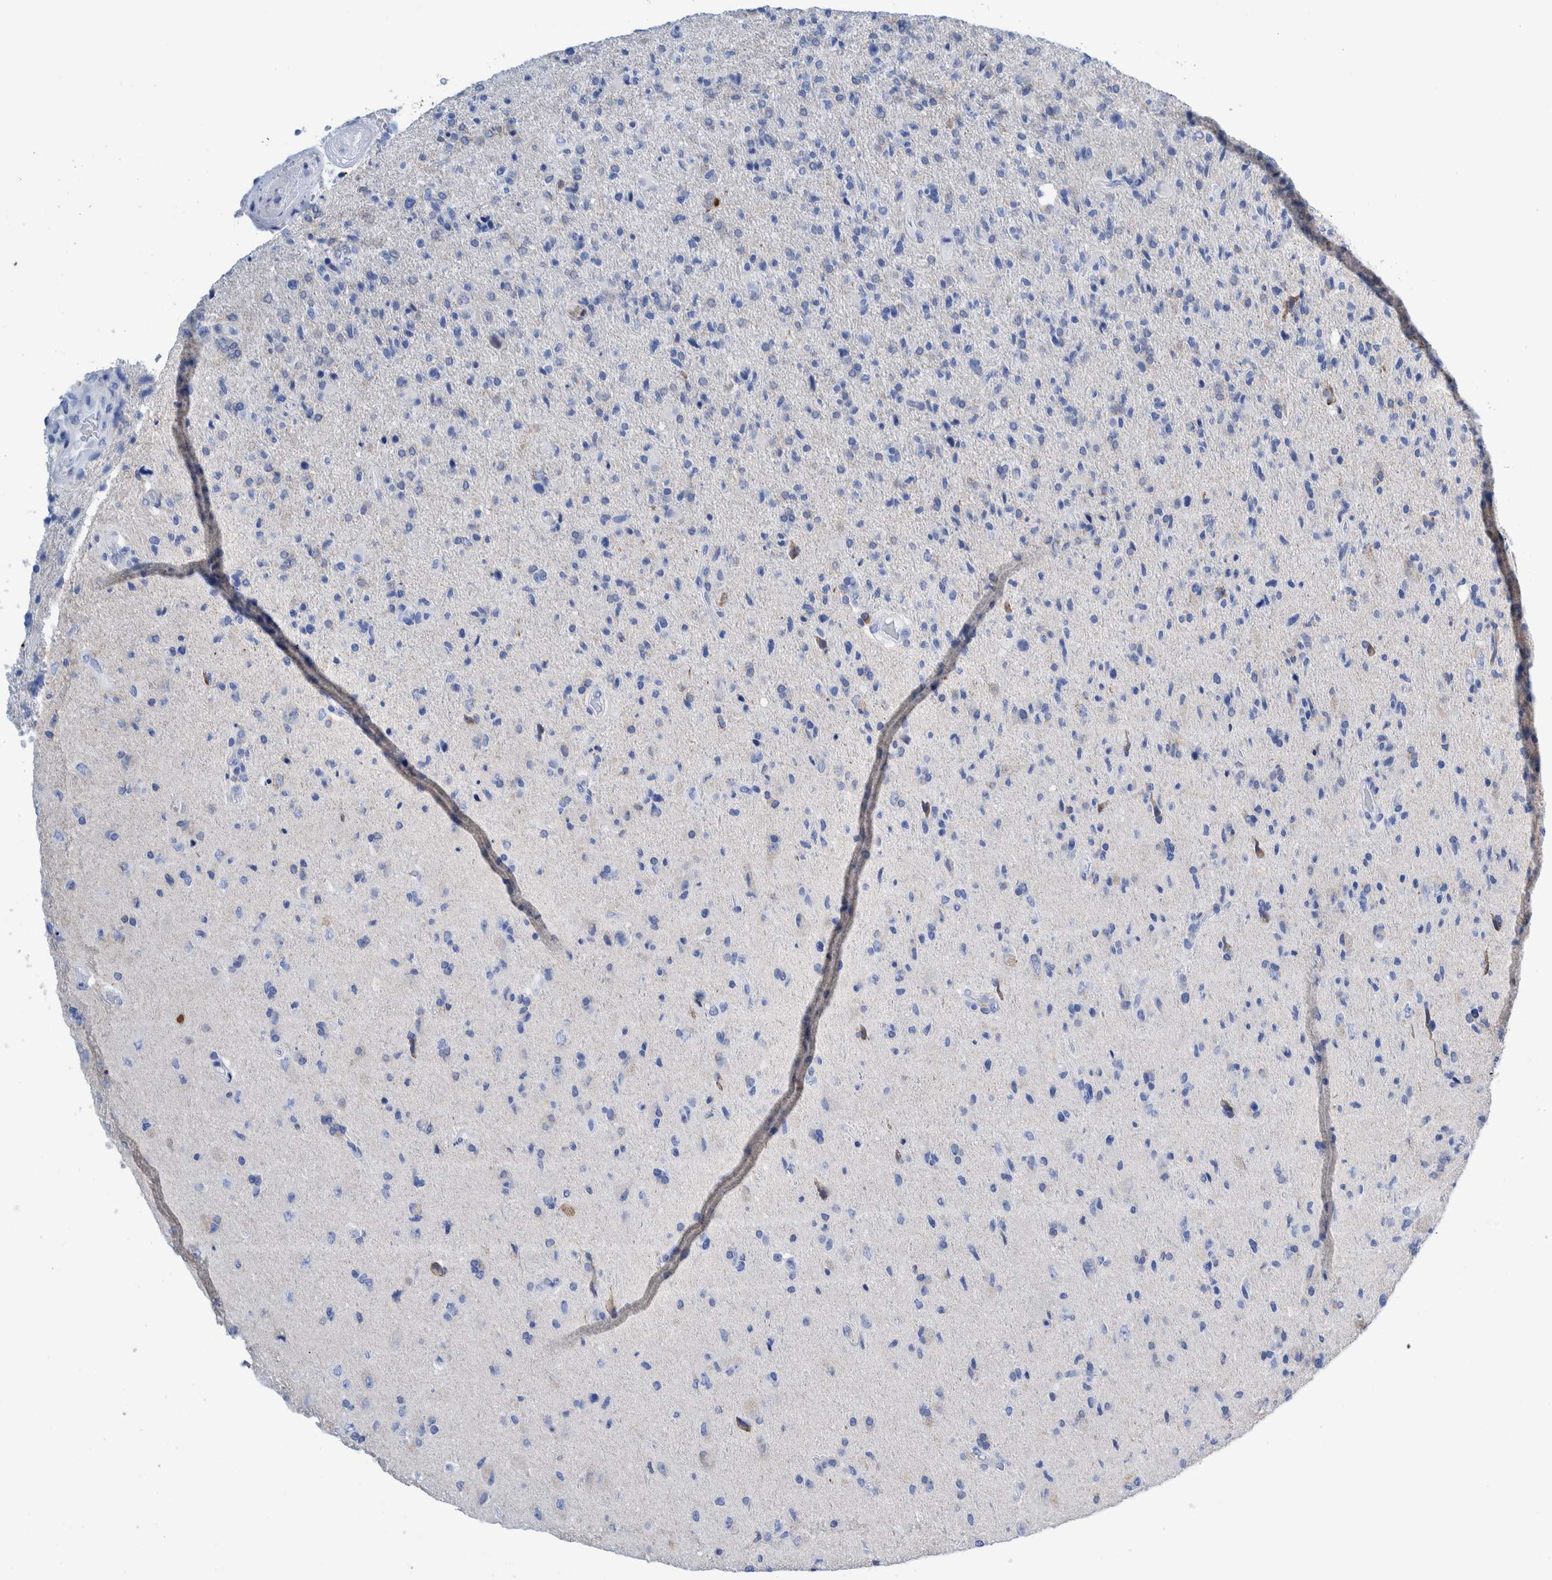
{"staining": {"intensity": "negative", "quantity": "none", "location": "none"}, "tissue": "glioma", "cell_type": "Tumor cells", "image_type": "cancer", "snomed": [{"axis": "morphology", "description": "Glioma, malignant, High grade"}, {"axis": "topography", "description": "Brain"}], "caption": "This is a histopathology image of immunohistochemistry staining of glioma, which shows no staining in tumor cells.", "gene": "KRT14", "patient": {"sex": "male", "age": 72}}